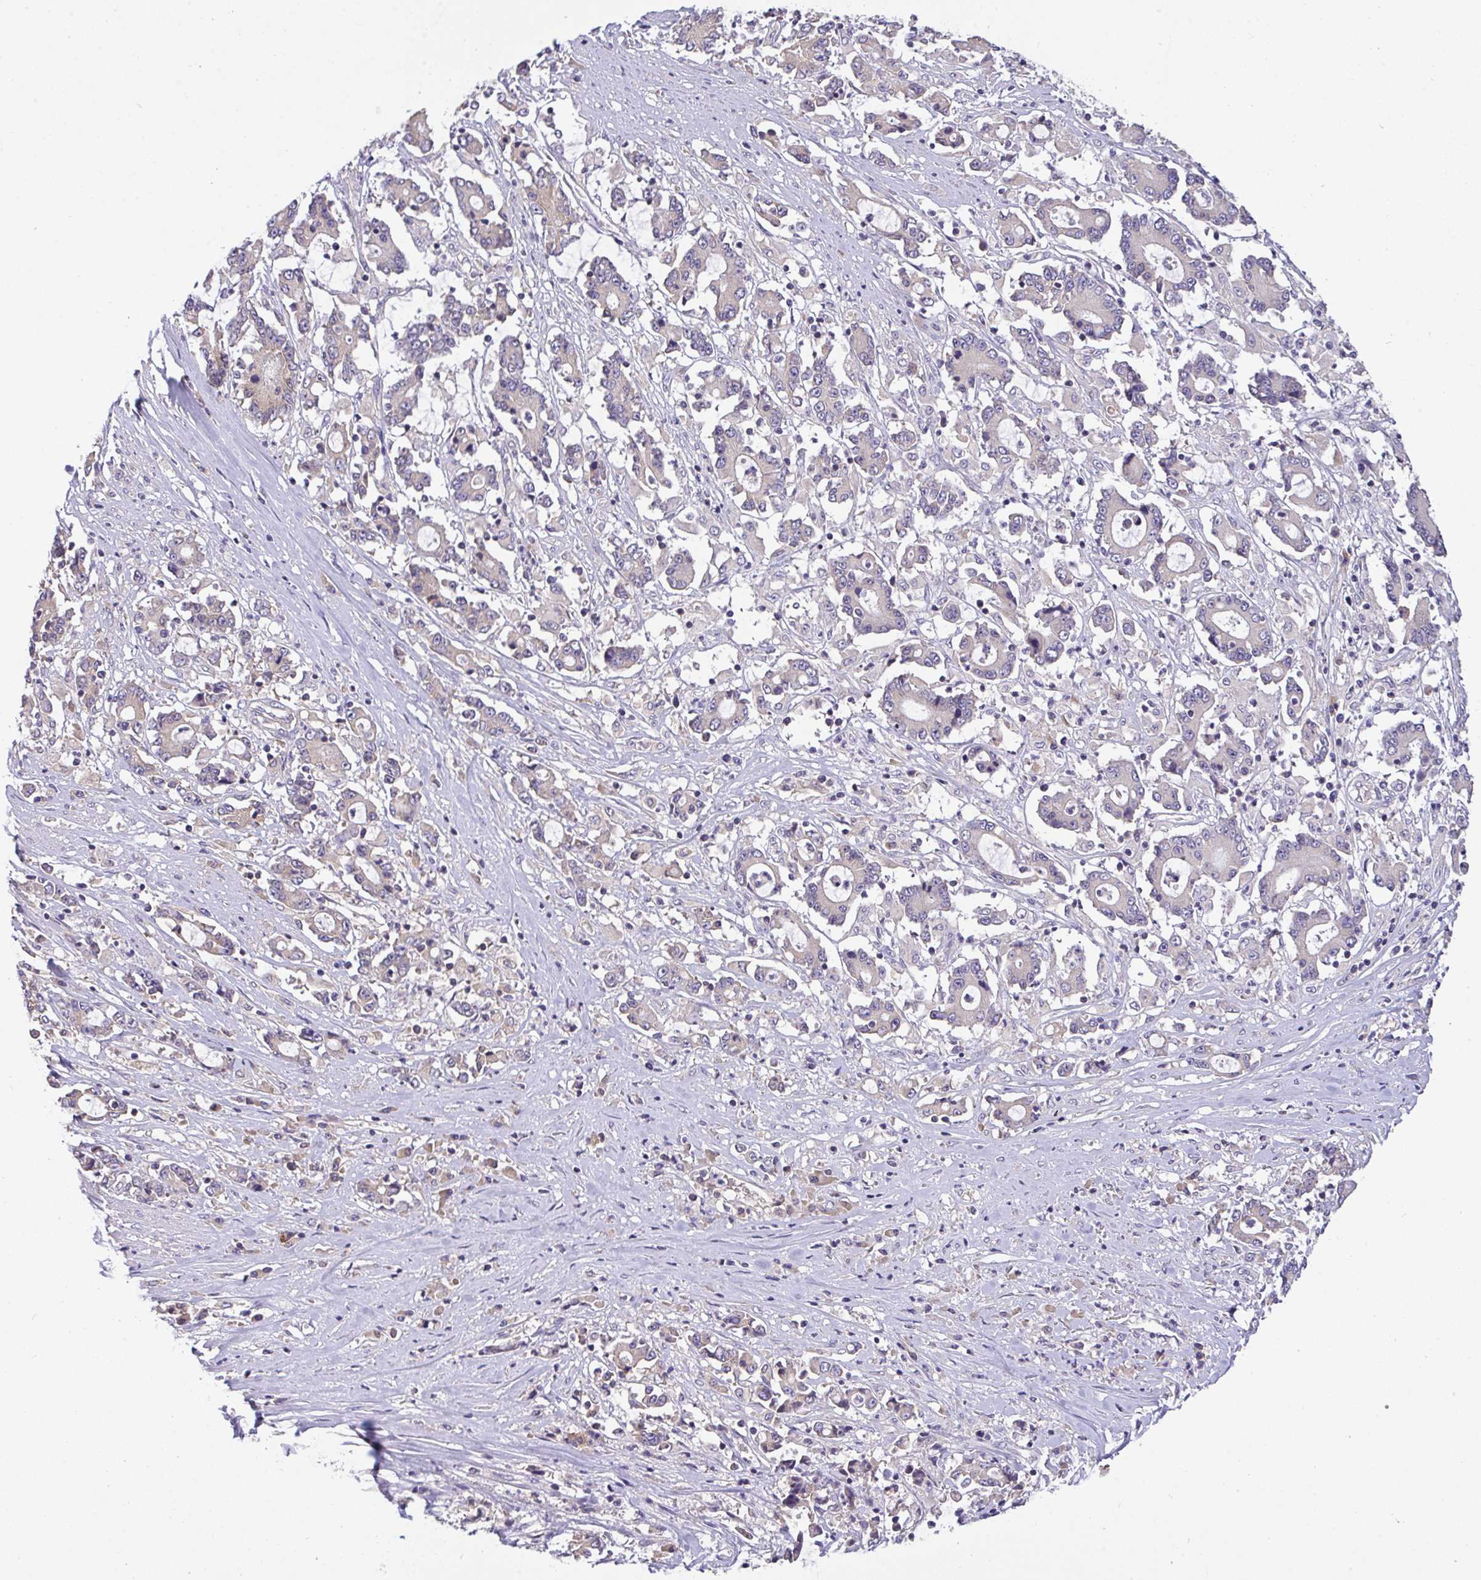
{"staining": {"intensity": "weak", "quantity": "<25%", "location": "cytoplasmic/membranous"}, "tissue": "stomach cancer", "cell_type": "Tumor cells", "image_type": "cancer", "snomed": [{"axis": "morphology", "description": "Adenocarcinoma, NOS"}, {"axis": "topography", "description": "Stomach, upper"}], "caption": "Stomach cancer (adenocarcinoma) was stained to show a protein in brown. There is no significant expression in tumor cells.", "gene": "ZNF581", "patient": {"sex": "male", "age": 68}}